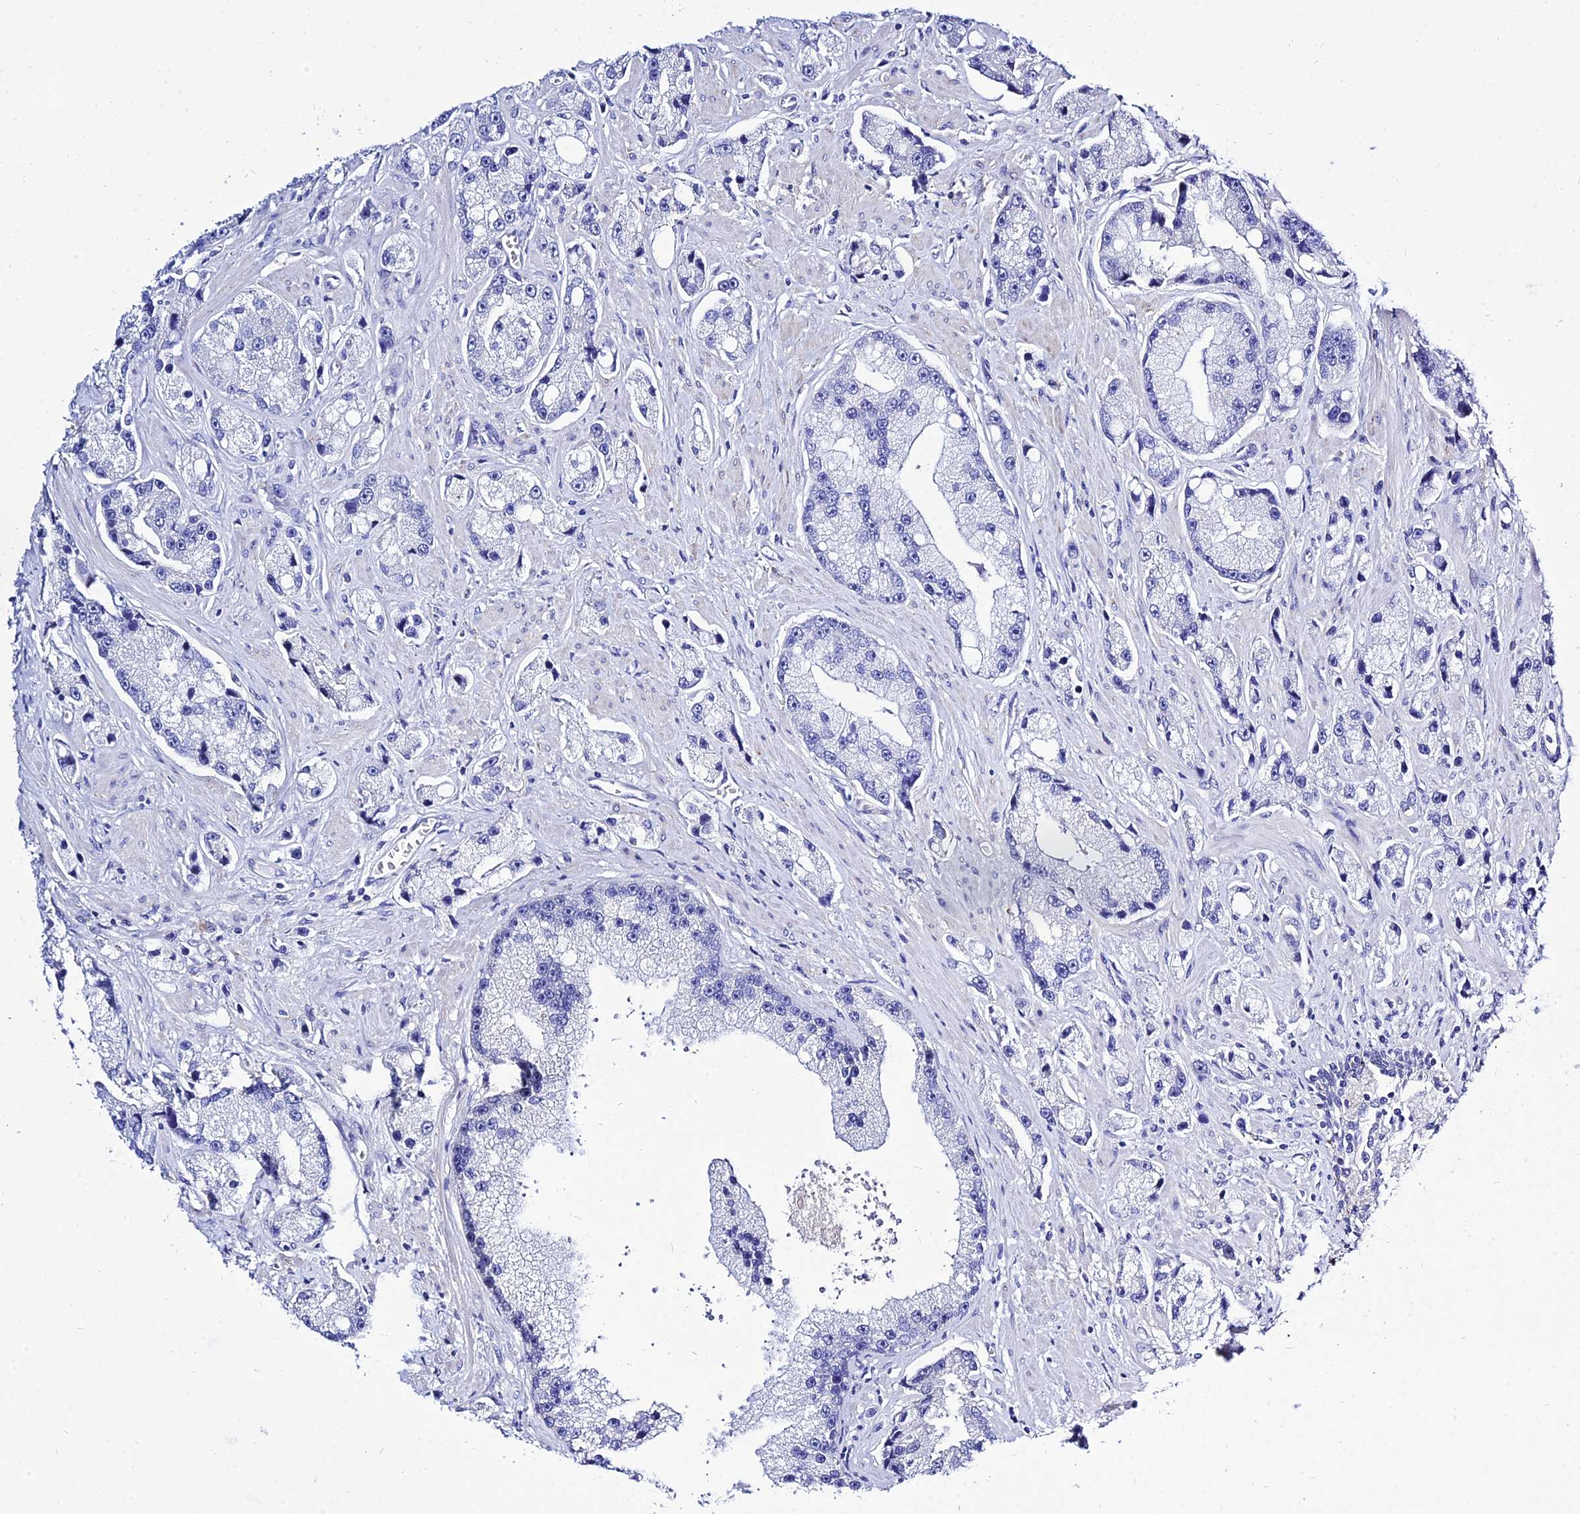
{"staining": {"intensity": "negative", "quantity": "none", "location": "none"}, "tissue": "prostate cancer", "cell_type": "Tumor cells", "image_type": "cancer", "snomed": [{"axis": "morphology", "description": "Adenocarcinoma, High grade"}, {"axis": "topography", "description": "Prostate"}], "caption": "There is no significant staining in tumor cells of high-grade adenocarcinoma (prostate). (DAB immunohistochemistry (IHC), high magnification).", "gene": "DEFB107A", "patient": {"sex": "male", "age": 74}}